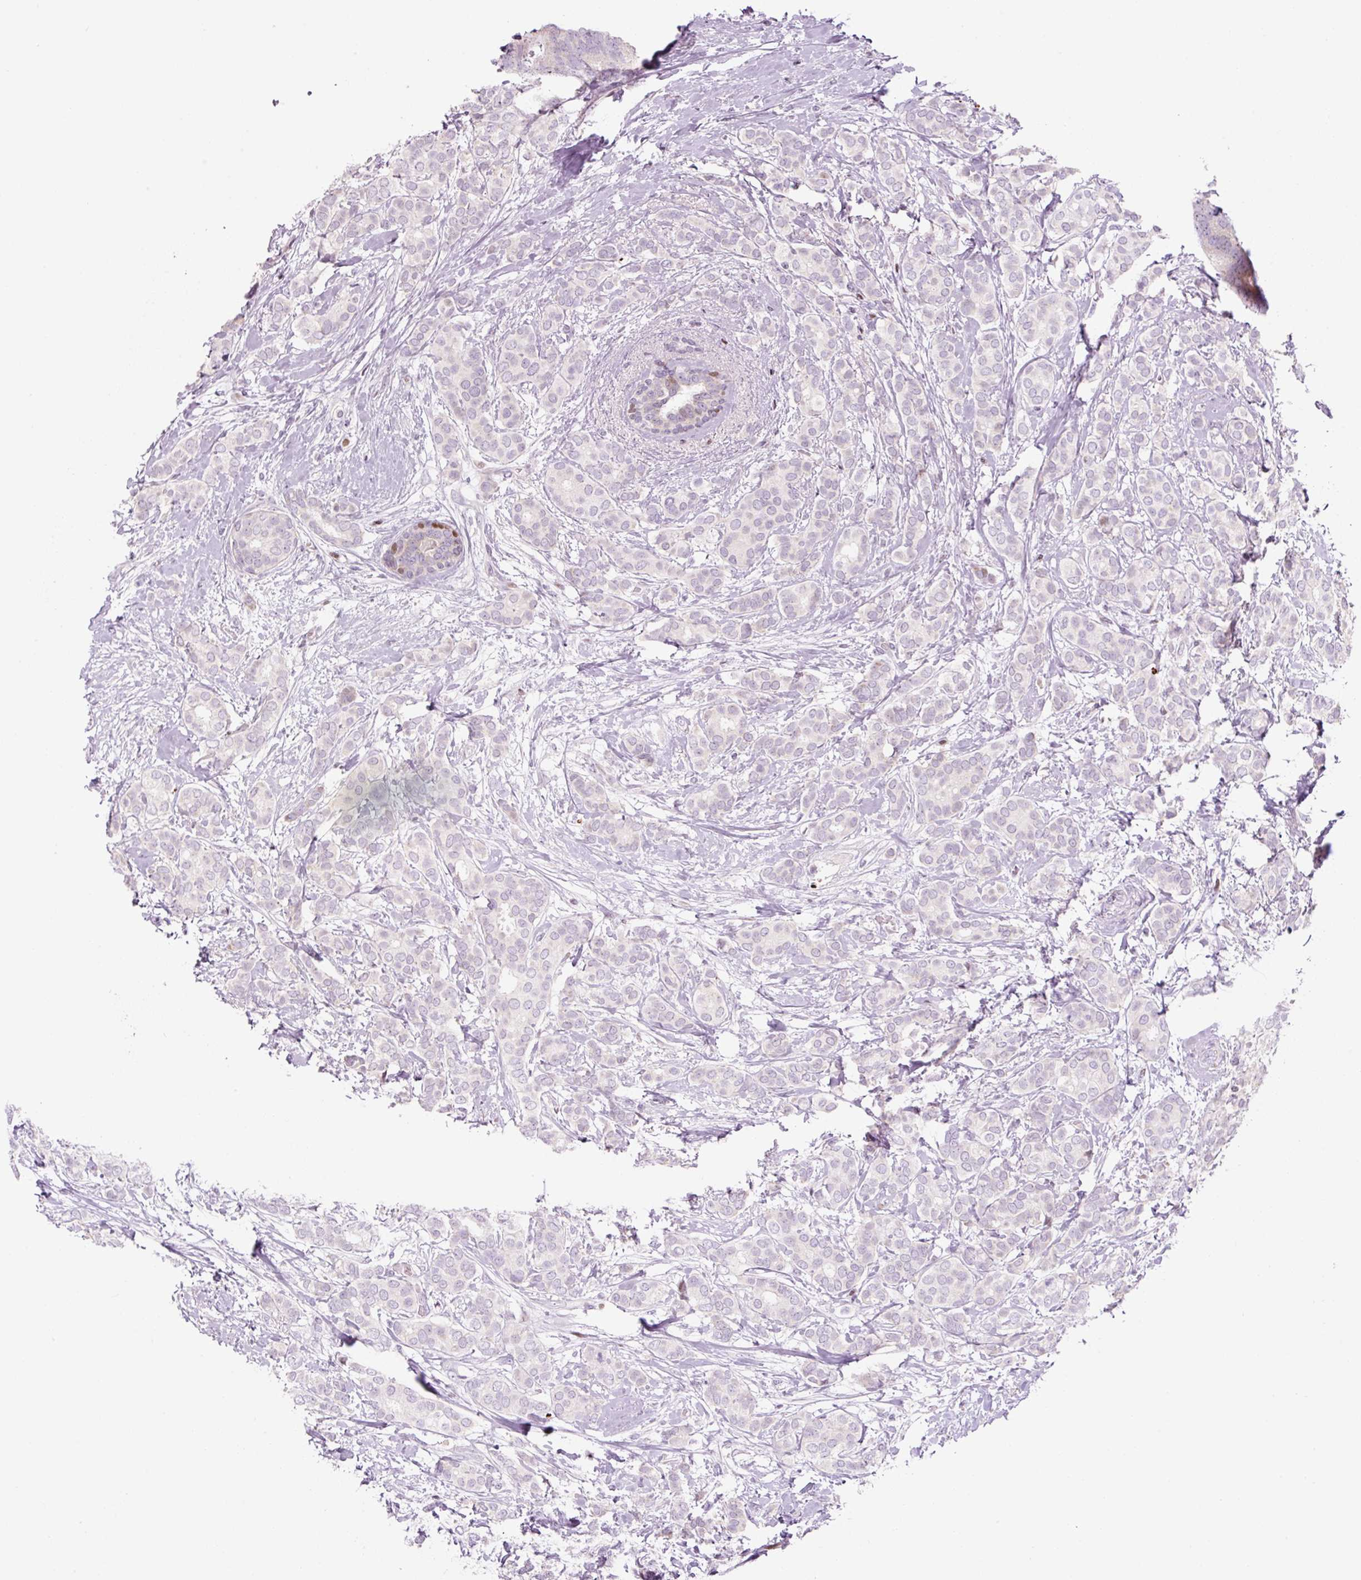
{"staining": {"intensity": "negative", "quantity": "none", "location": "none"}, "tissue": "breast cancer", "cell_type": "Tumor cells", "image_type": "cancer", "snomed": [{"axis": "morphology", "description": "Duct carcinoma"}, {"axis": "topography", "description": "Breast"}], "caption": "The photomicrograph demonstrates no staining of tumor cells in breast intraductal carcinoma.", "gene": "TMEM177", "patient": {"sex": "female", "age": 73}}